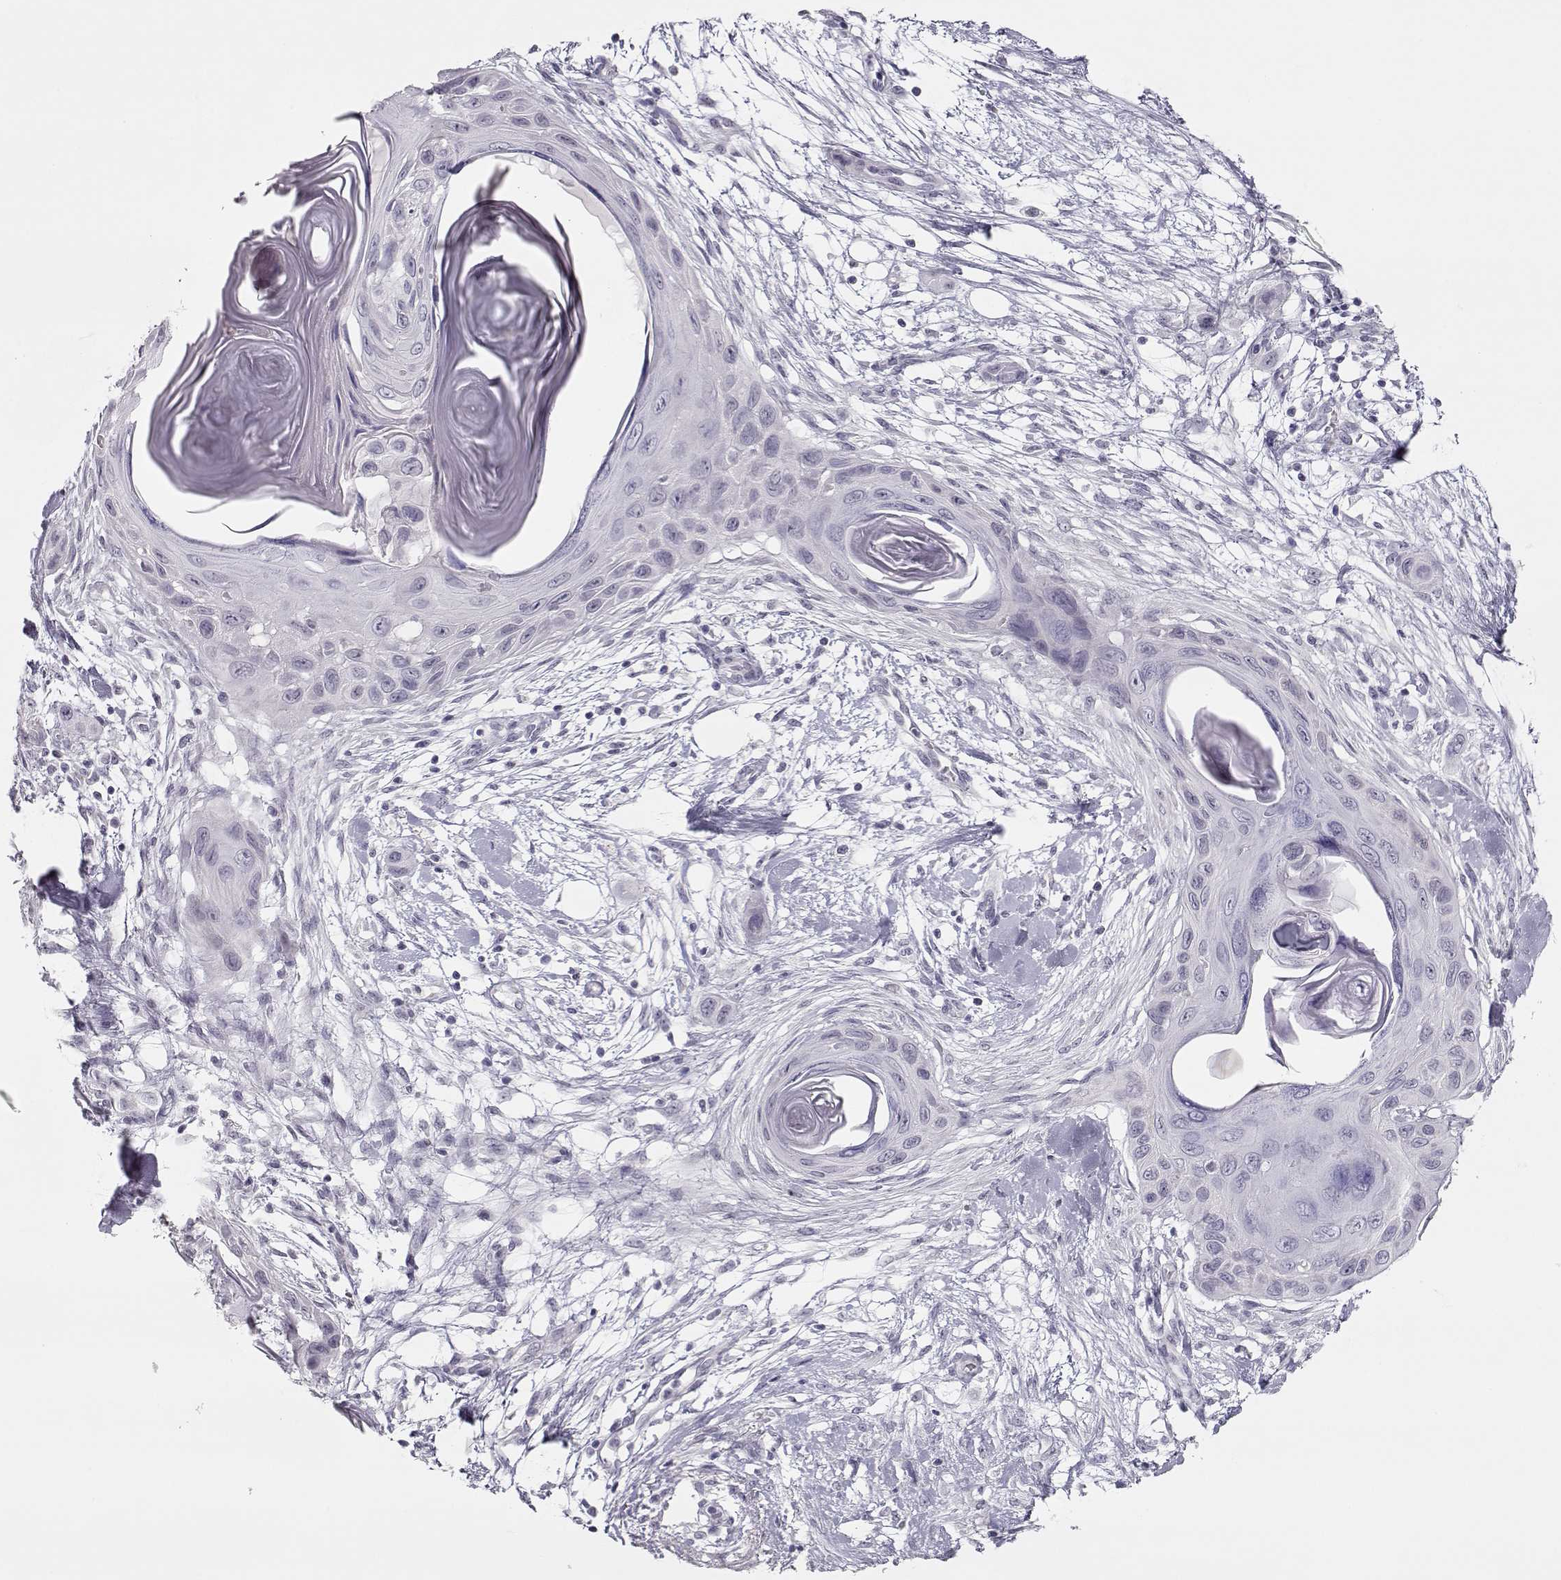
{"staining": {"intensity": "negative", "quantity": "none", "location": "none"}, "tissue": "skin cancer", "cell_type": "Tumor cells", "image_type": "cancer", "snomed": [{"axis": "morphology", "description": "Squamous cell carcinoma, NOS"}, {"axis": "topography", "description": "Skin"}], "caption": "This is an immunohistochemistry (IHC) image of human skin squamous cell carcinoma. There is no staining in tumor cells.", "gene": "IMPG1", "patient": {"sex": "male", "age": 79}}